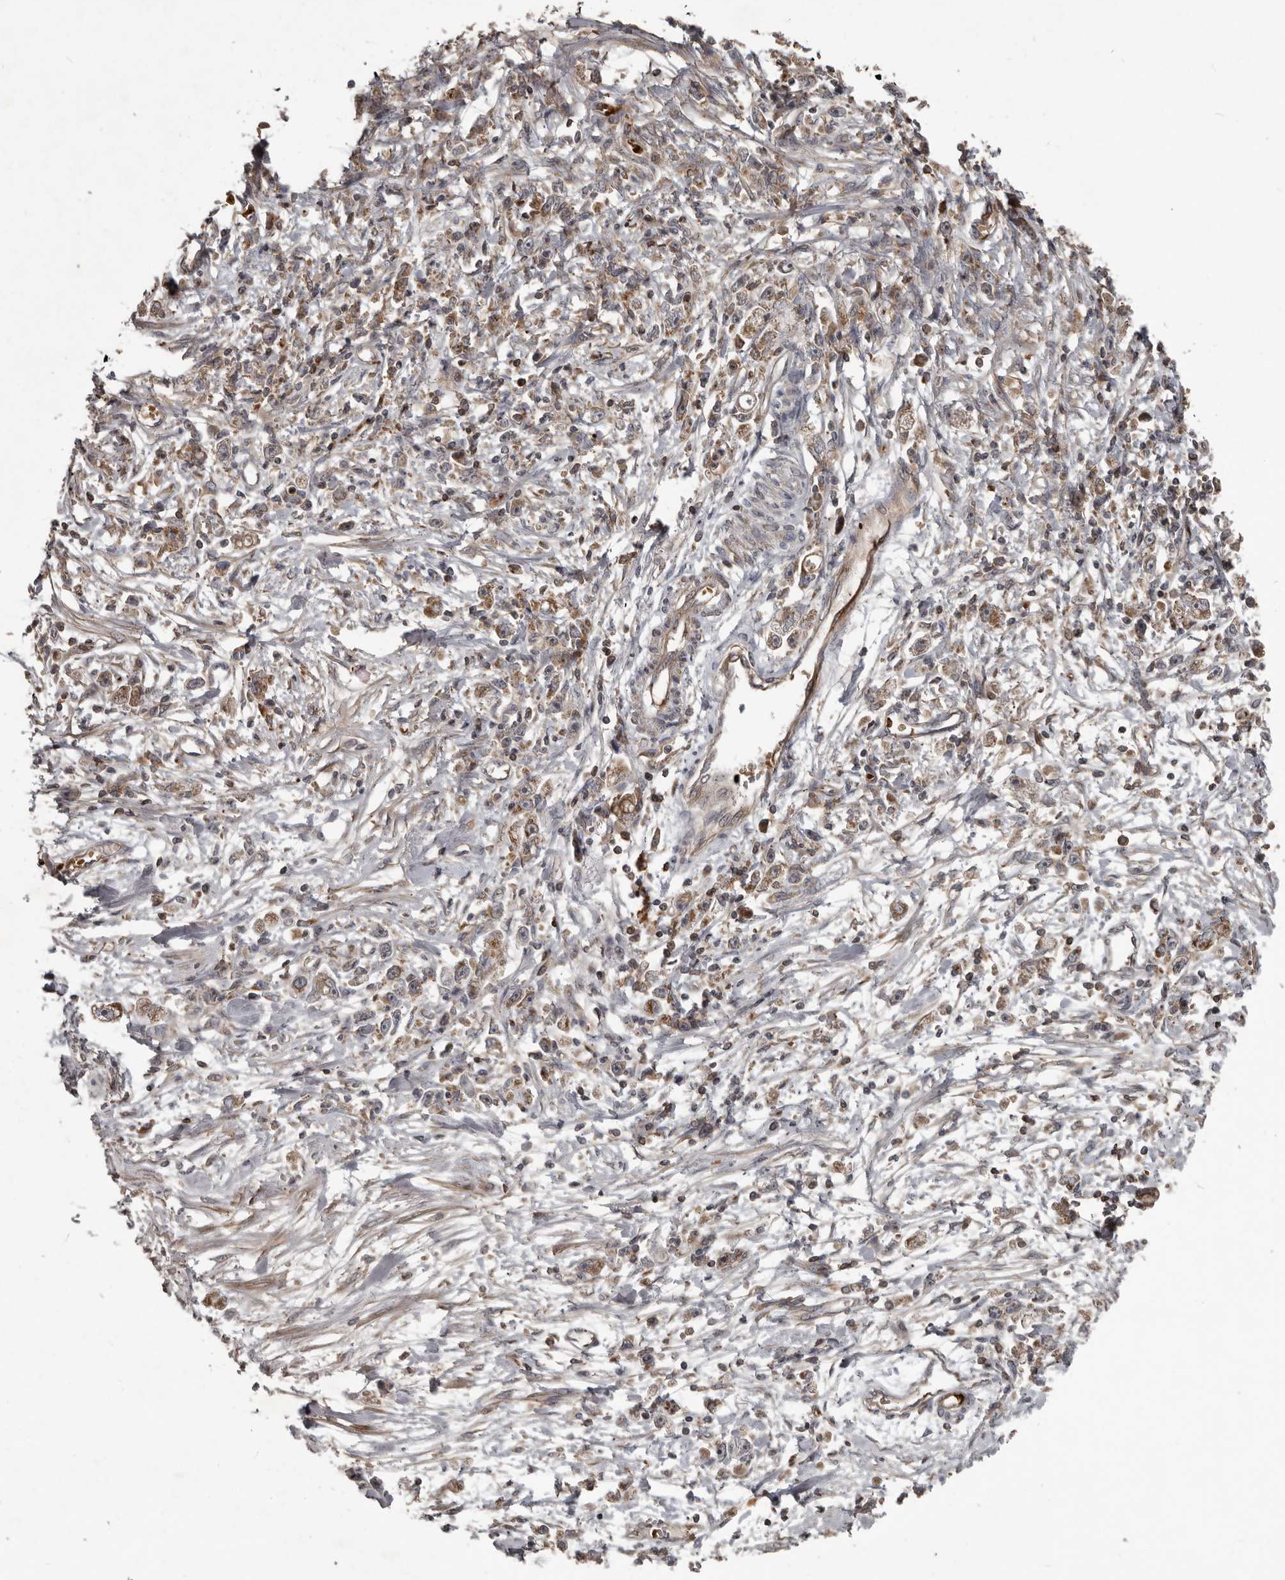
{"staining": {"intensity": "moderate", "quantity": ">75%", "location": "cytoplasmic/membranous"}, "tissue": "stomach cancer", "cell_type": "Tumor cells", "image_type": "cancer", "snomed": [{"axis": "morphology", "description": "Adenocarcinoma, NOS"}, {"axis": "topography", "description": "Stomach"}], "caption": "The immunohistochemical stain highlights moderate cytoplasmic/membranous expression in tumor cells of stomach adenocarcinoma tissue.", "gene": "FBXO31", "patient": {"sex": "female", "age": 59}}